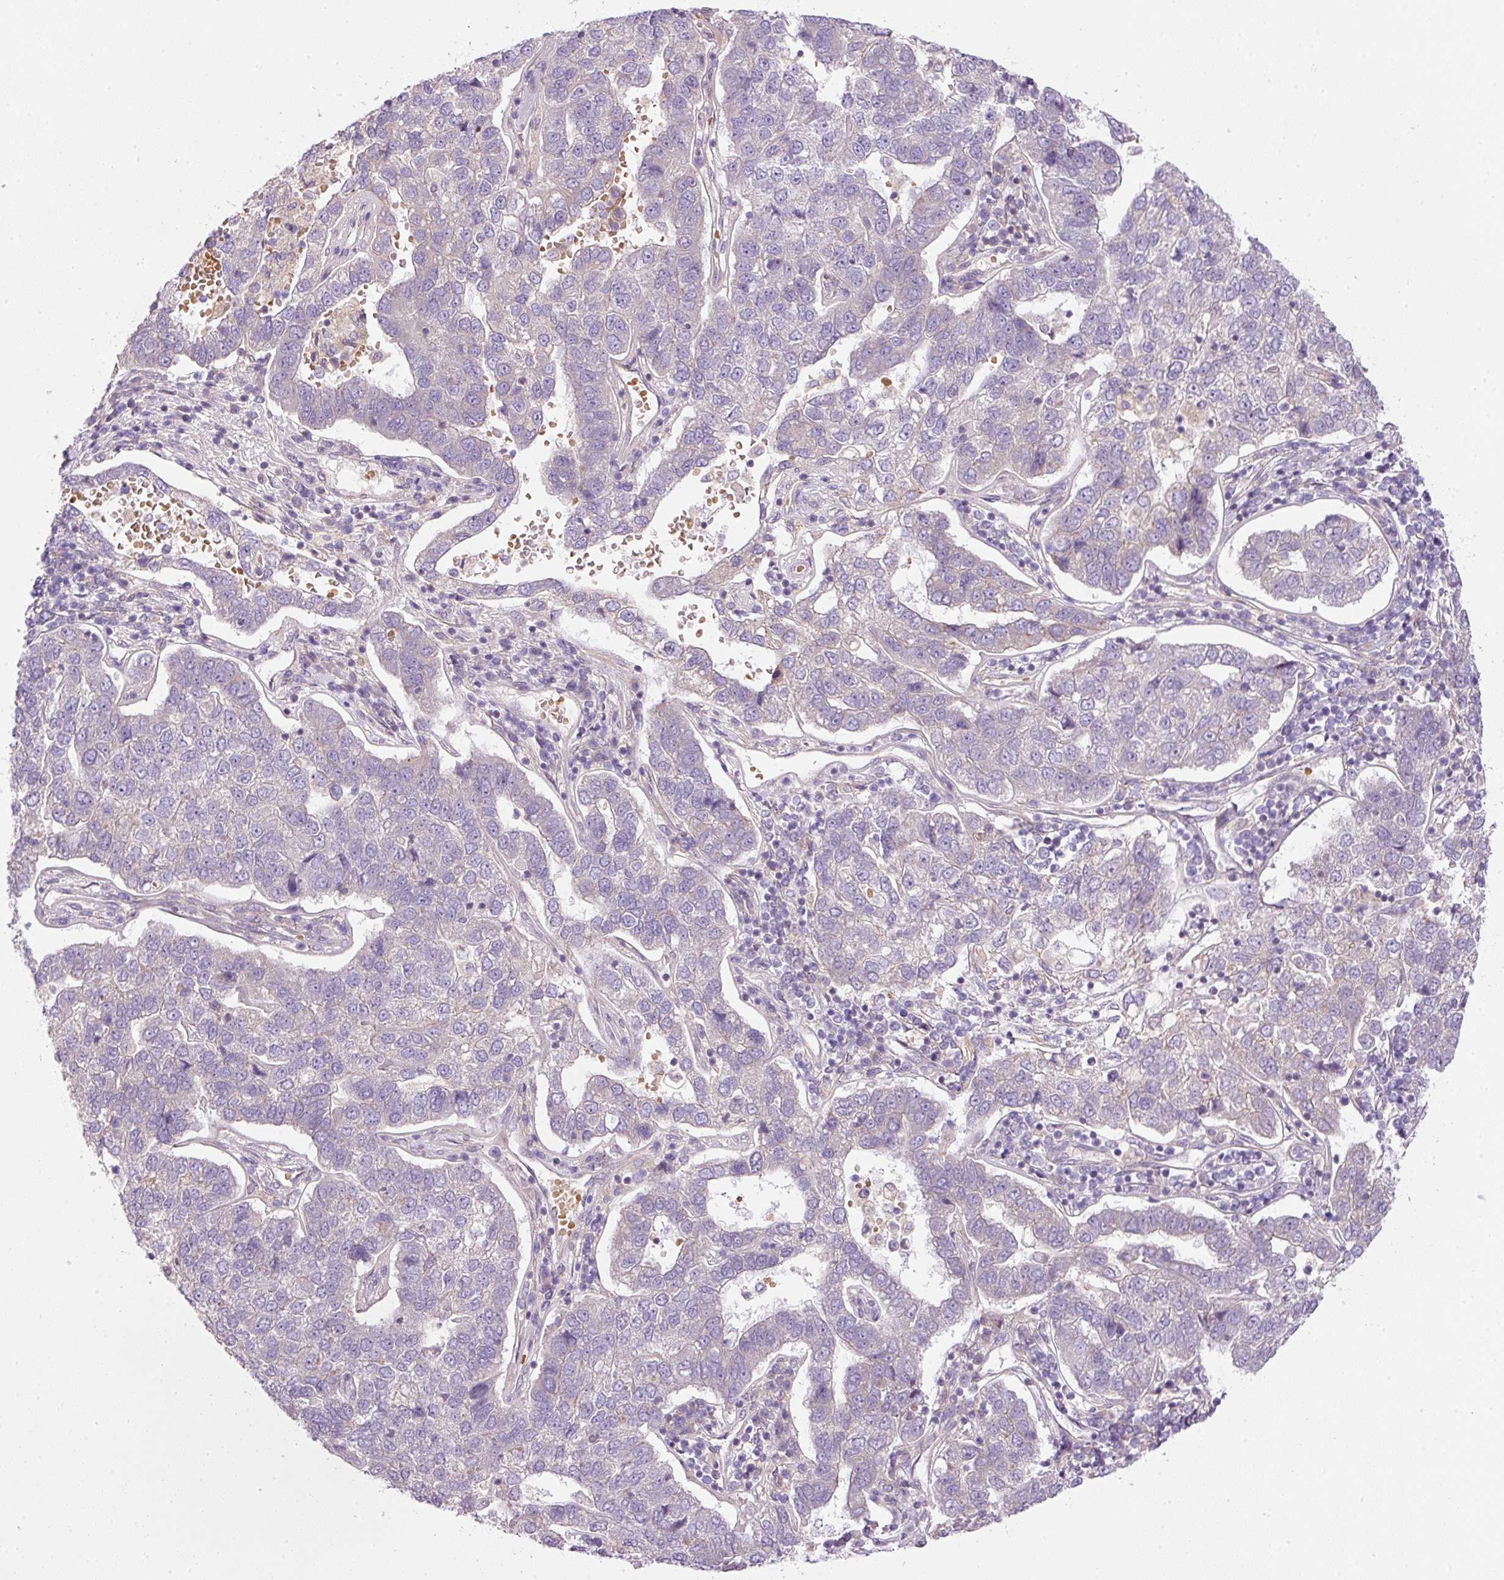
{"staining": {"intensity": "negative", "quantity": "none", "location": "none"}, "tissue": "pancreatic cancer", "cell_type": "Tumor cells", "image_type": "cancer", "snomed": [{"axis": "morphology", "description": "Adenocarcinoma, NOS"}, {"axis": "topography", "description": "Pancreas"}], "caption": "Tumor cells are negative for protein expression in human pancreatic cancer.", "gene": "TBC1D2B", "patient": {"sex": "female", "age": 61}}